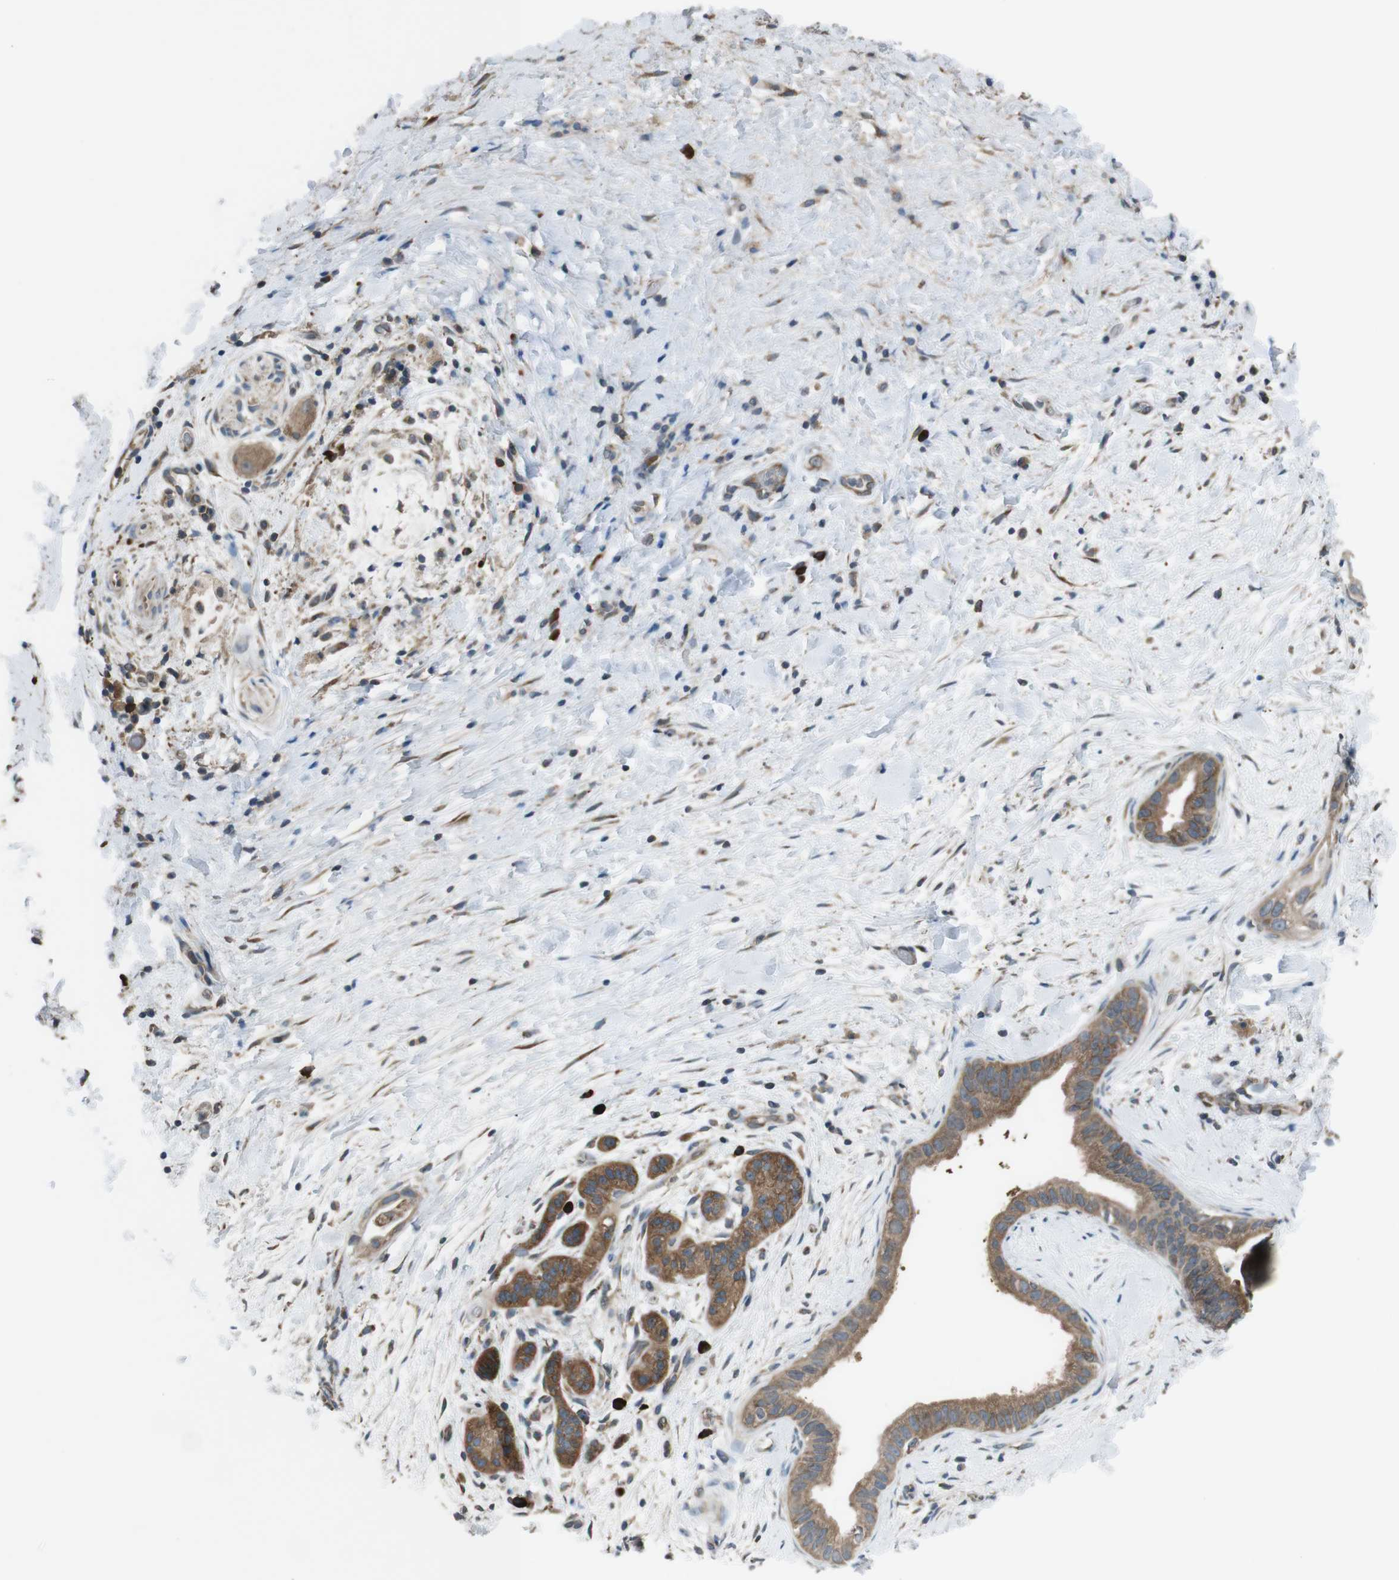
{"staining": {"intensity": "moderate", "quantity": ">75%", "location": "cytoplasmic/membranous"}, "tissue": "pancreatic cancer", "cell_type": "Tumor cells", "image_type": "cancer", "snomed": [{"axis": "morphology", "description": "Adenocarcinoma, NOS"}, {"axis": "topography", "description": "Pancreas"}], "caption": "Human pancreatic cancer stained with a protein marker displays moderate staining in tumor cells.", "gene": "SSR3", "patient": {"sex": "male", "age": 55}}